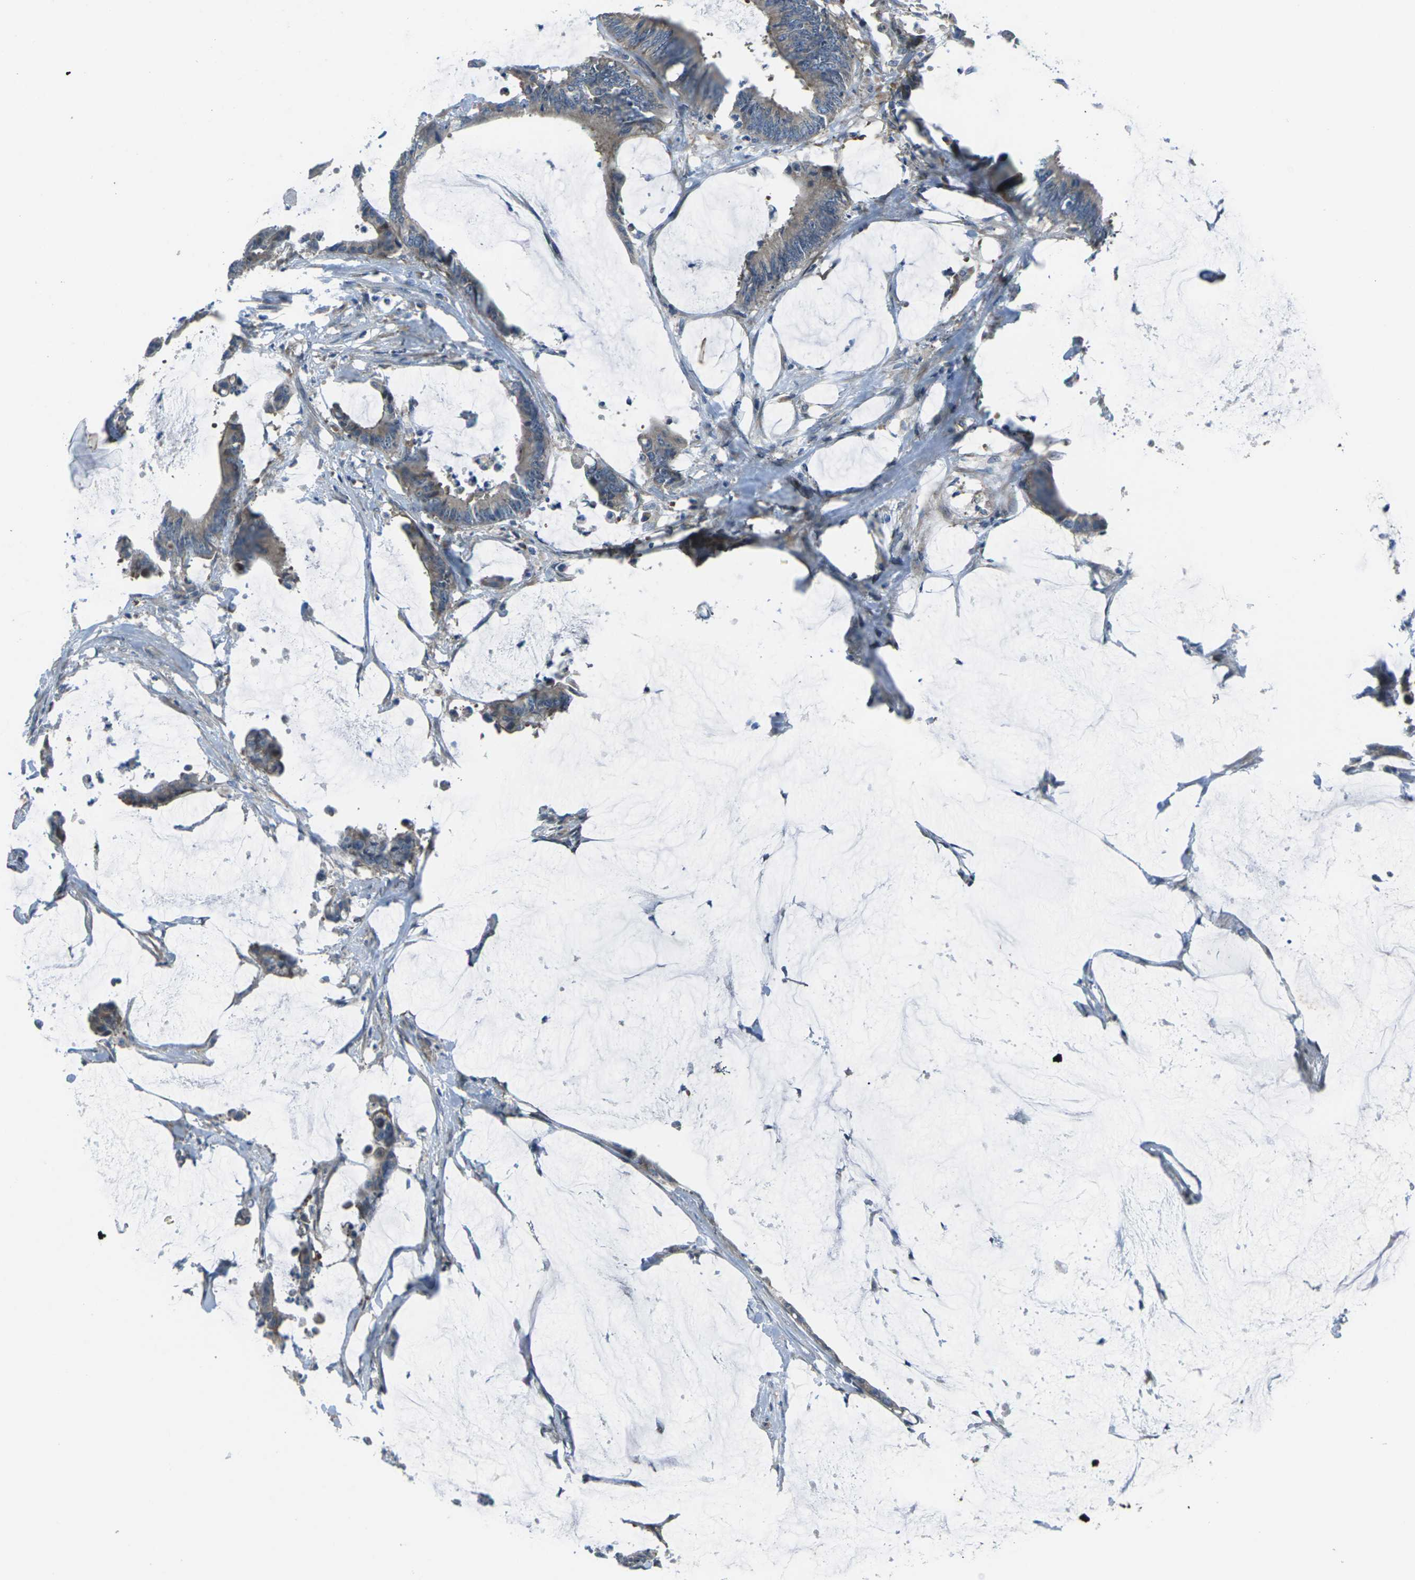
{"staining": {"intensity": "moderate", "quantity": ">75%", "location": "cytoplasmic/membranous"}, "tissue": "colorectal cancer", "cell_type": "Tumor cells", "image_type": "cancer", "snomed": [{"axis": "morphology", "description": "Adenocarcinoma, NOS"}, {"axis": "topography", "description": "Rectum"}], "caption": "Brown immunohistochemical staining in human colorectal cancer exhibits moderate cytoplasmic/membranous expression in about >75% of tumor cells.", "gene": "EDNRA", "patient": {"sex": "female", "age": 66}}